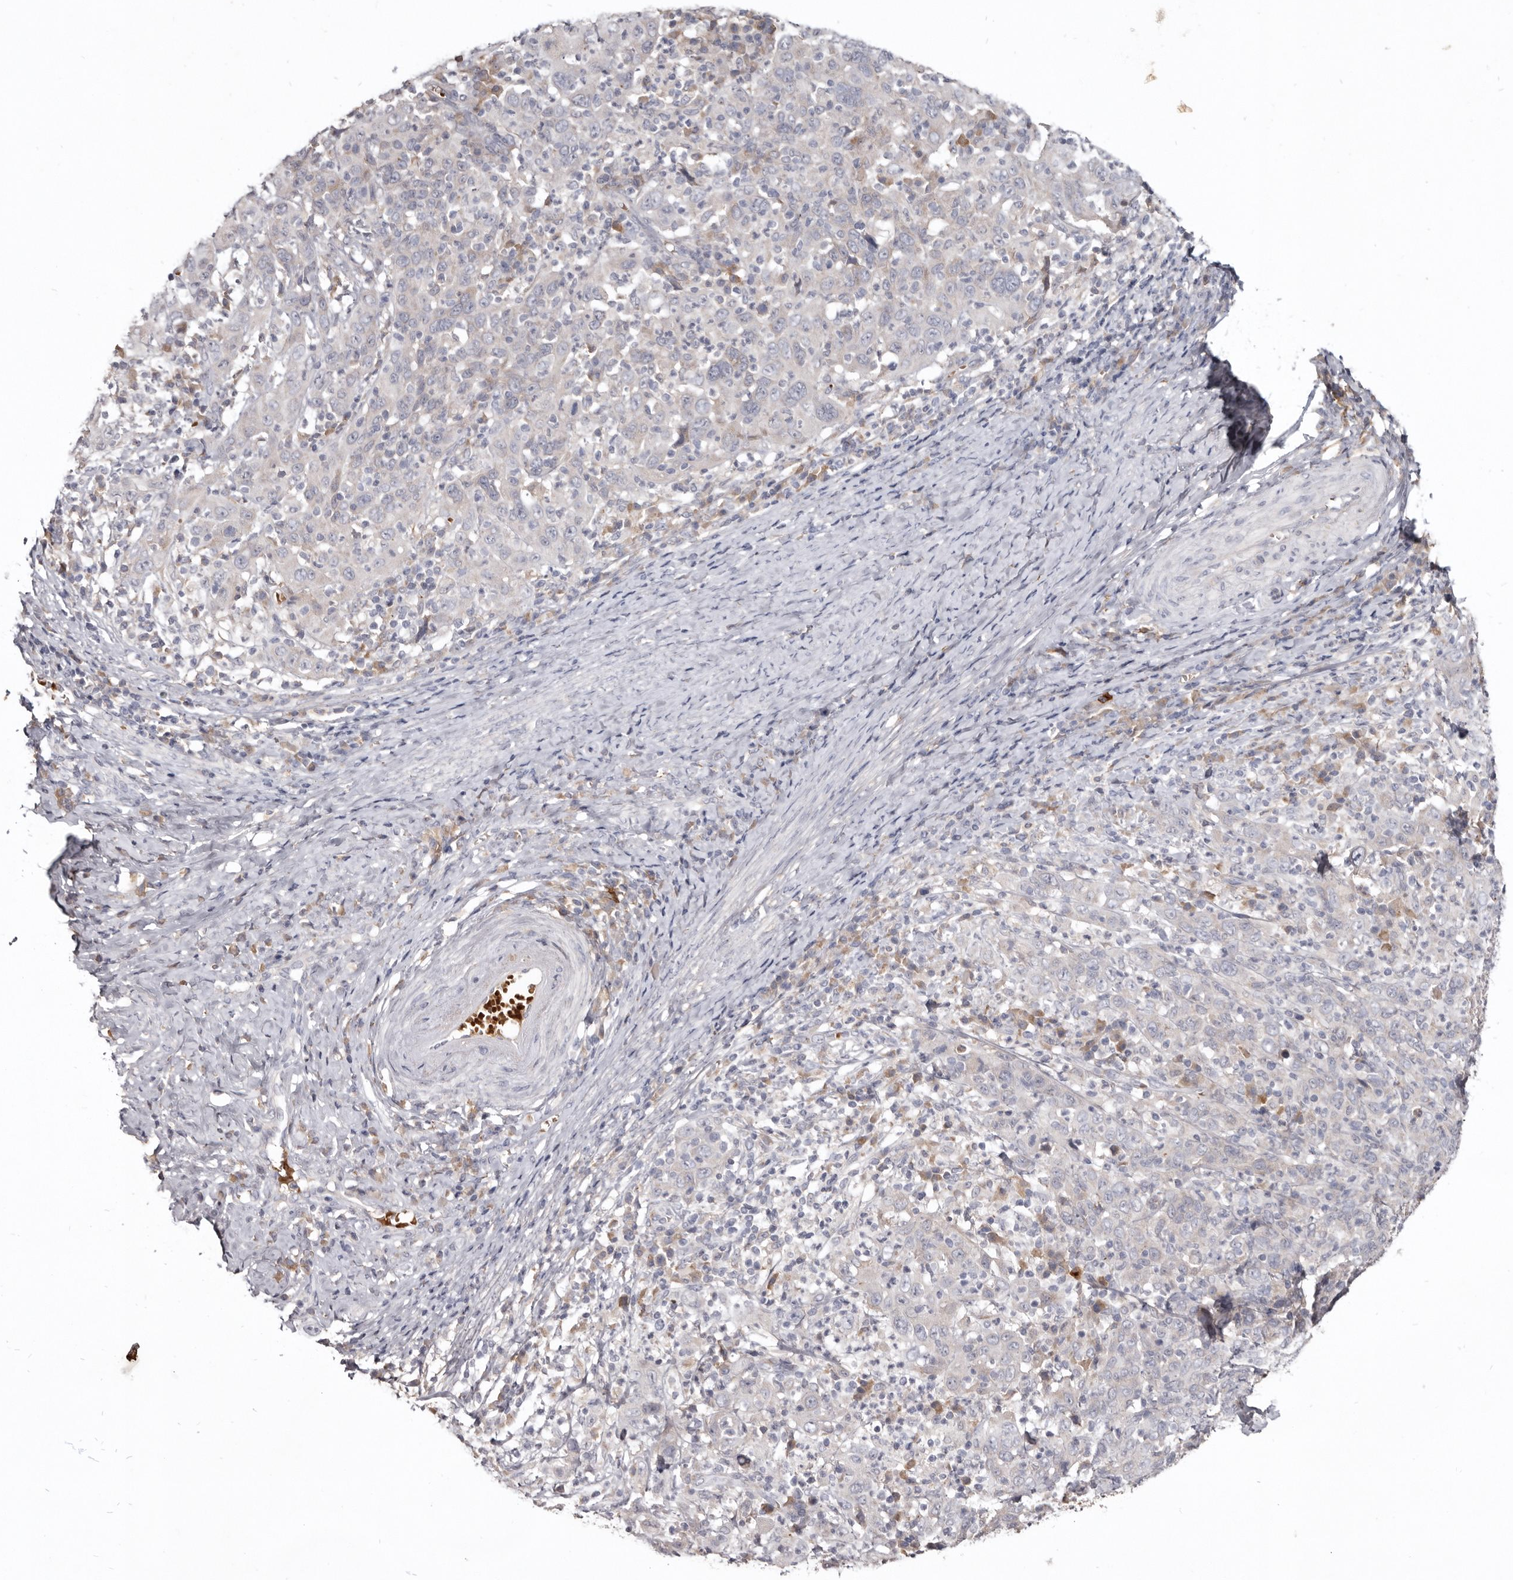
{"staining": {"intensity": "negative", "quantity": "none", "location": "none"}, "tissue": "cervical cancer", "cell_type": "Tumor cells", "image_type": "cancer", "snomed": [{"axis": "morphology", "description": "Squamous cell carcinoma, NOS"}, {"axis": "topography", "description": "Cervix"}], "caption": "This photomicrograph is of cervical cancer (squamous cell carcinoma) stained with immunohistochemistry to label a protein in brown with the nuclei are counter-stained blue. There is no positivity in tumor cells. (DAB (3,3'-diaminobenzidine) IHC visualized using brightfield microscopy, high magnification).", "gene": "NENF", "patient": {"sex": "female", "age": 46}}